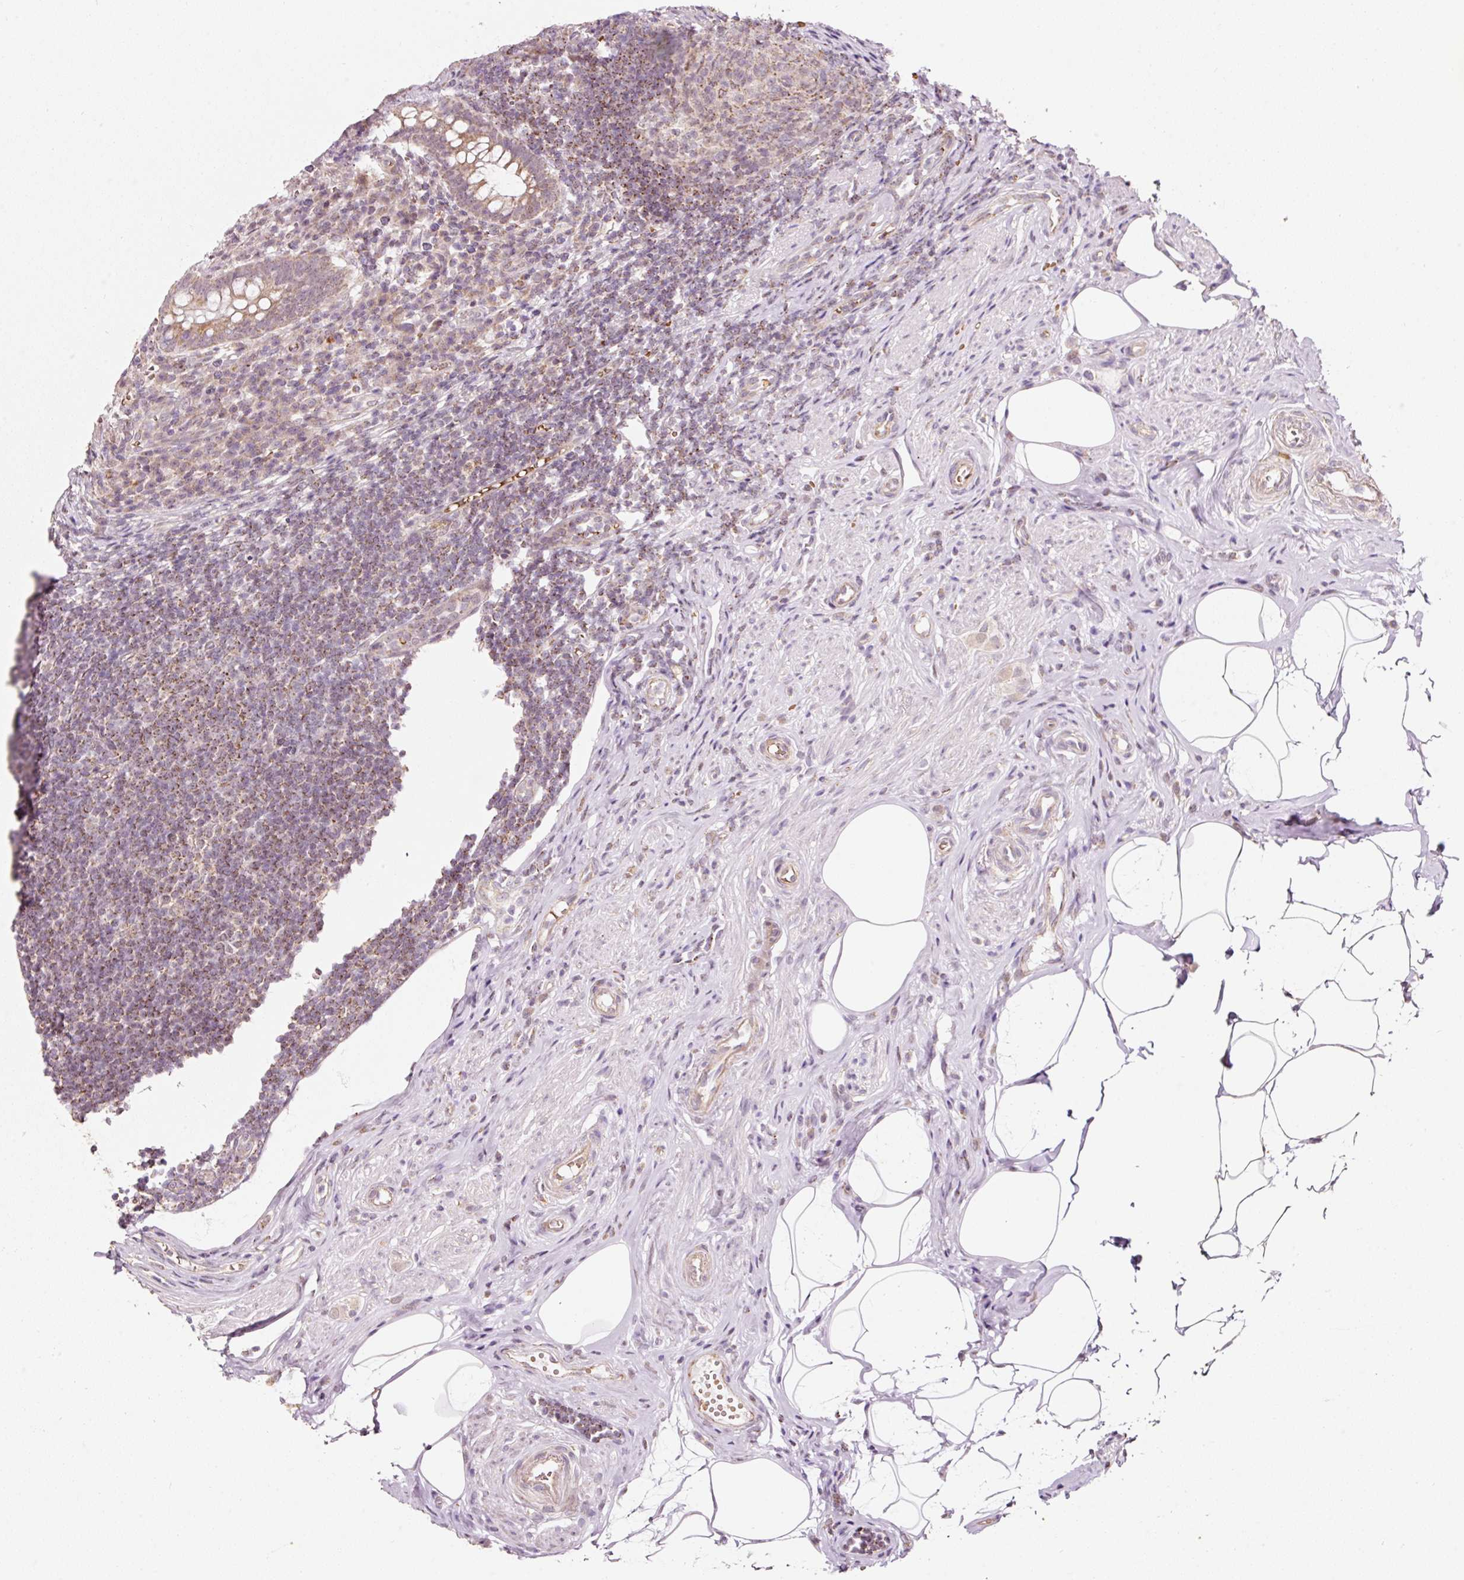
{"staining": {"intensity": "moderate", "quantity": ">75%", "location": "cytoplasmic/membranous"}, "tissue": "appendix", "cell_type": "Glandular cells", "image_type": "normal", "snomed": [{"axis": "morphology", "description": "Normal tissue, NOS"}, {"axis": "topography", "description": "Appendix"}], "caption": "Appendix stained with immunohistochemistry displays moderate cytoplasmic/membranous expression in about >75% of glandular cells. The protein is shown in brown color, while the nuclei are stained blue.", "gene": "ZNF460", "patient": {"sex": "female", "age": 56}}